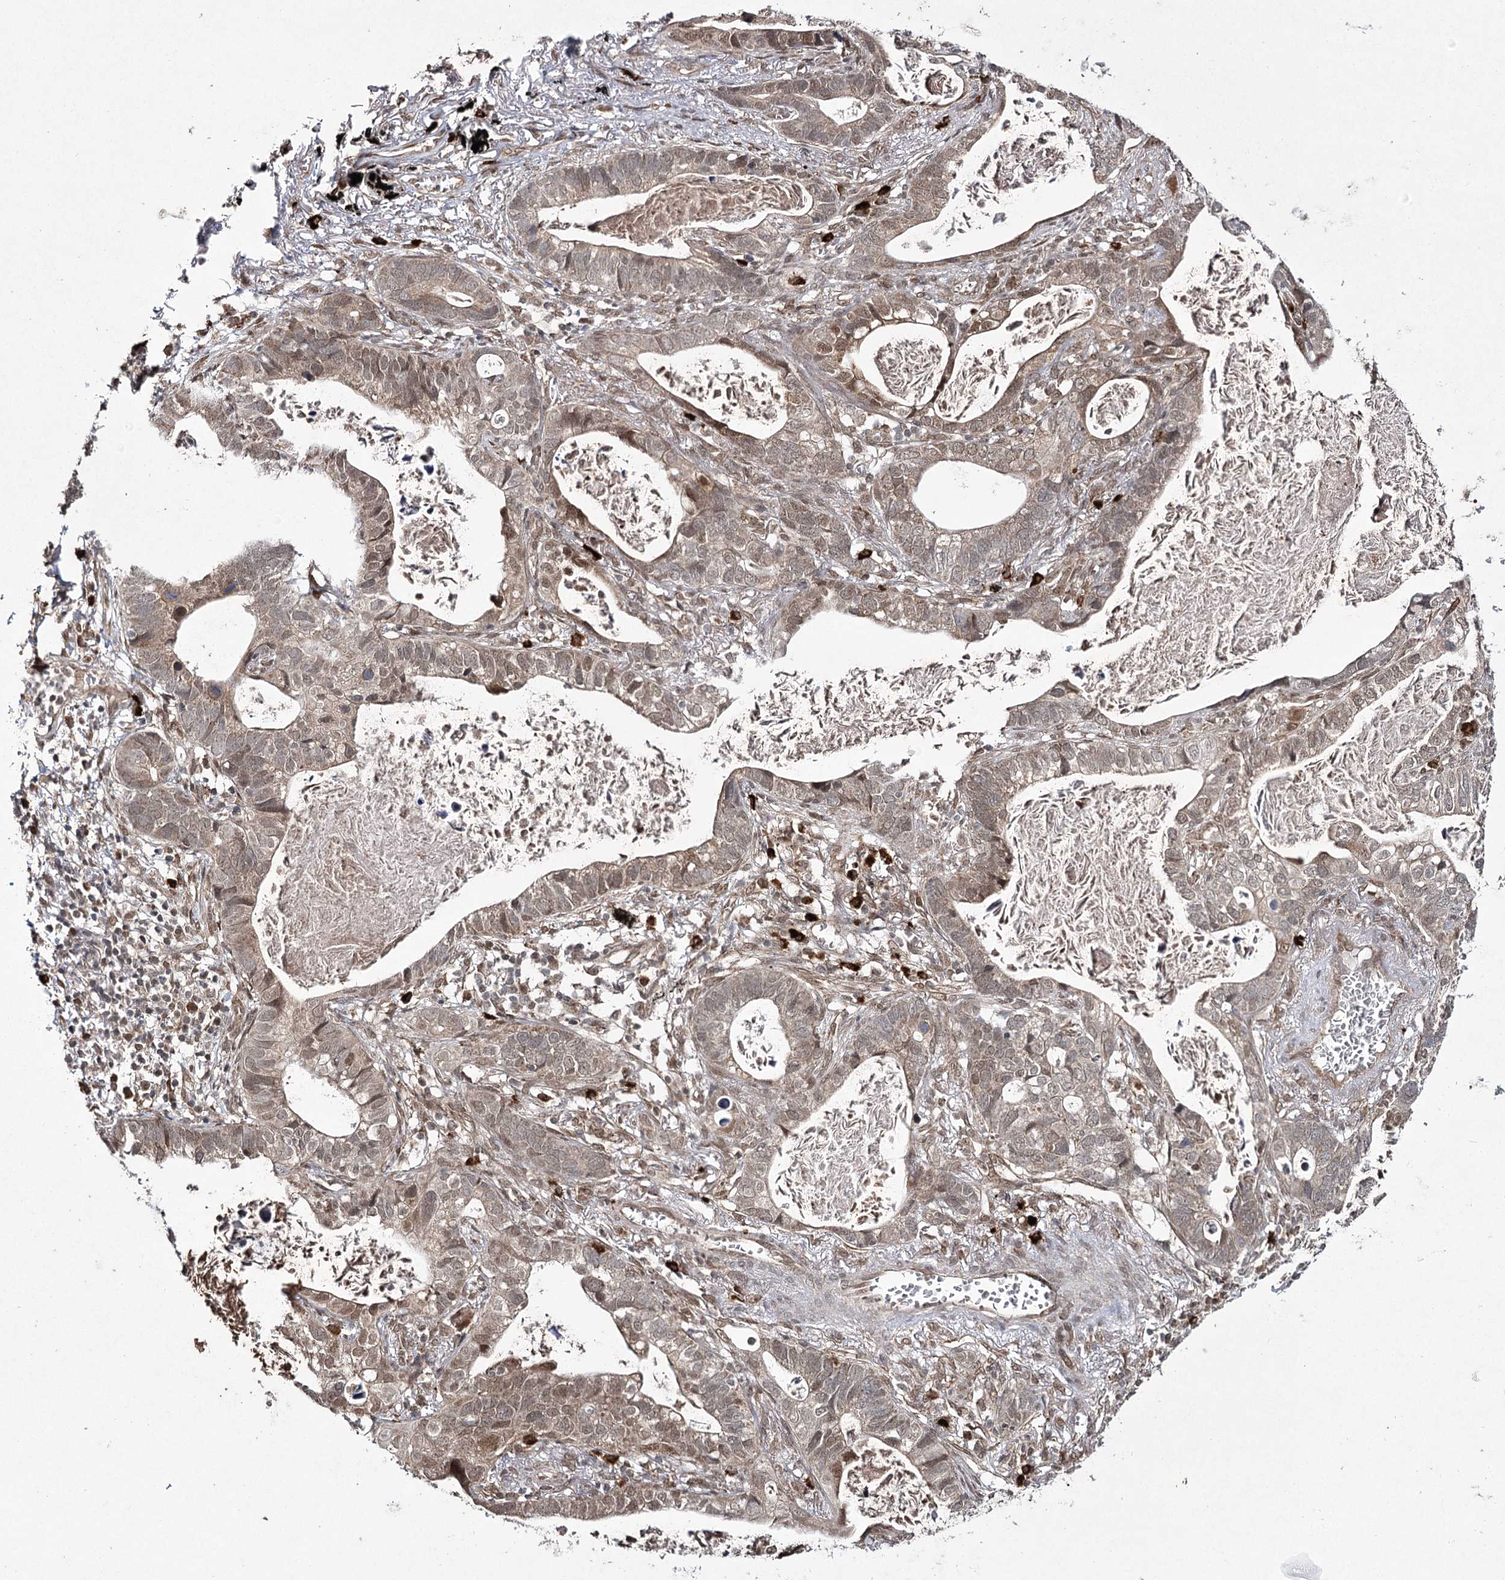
{"staining": {"intensity": "weak", "quantity": ">75%", "location": "cytoplasmic/membranous,nuclear"}, "tissue": "lung cancer", "cell_type": "Tumor cells", "image_type": "cancer", "snomed": [{"axis": "morphology", "description": "Adenocarcinoma, NOS"}, {"axis": "topography", "description": "Lung"}], "caption": "An IHC micrograph of tumor tissue is shown. Protein staining in brown shows weak cytoplasmic/membranous and nuclear positivity in lung adenocarcinoma within tumor cells. The staining is performed using DAB (3,3'-diaminobenzidine) brown chromogen to label protein expression. The nuclei are counter-stained blue using hematoxylin.", "gene": "TRNT1", "patient": {"sex": "male", "age": 67}}